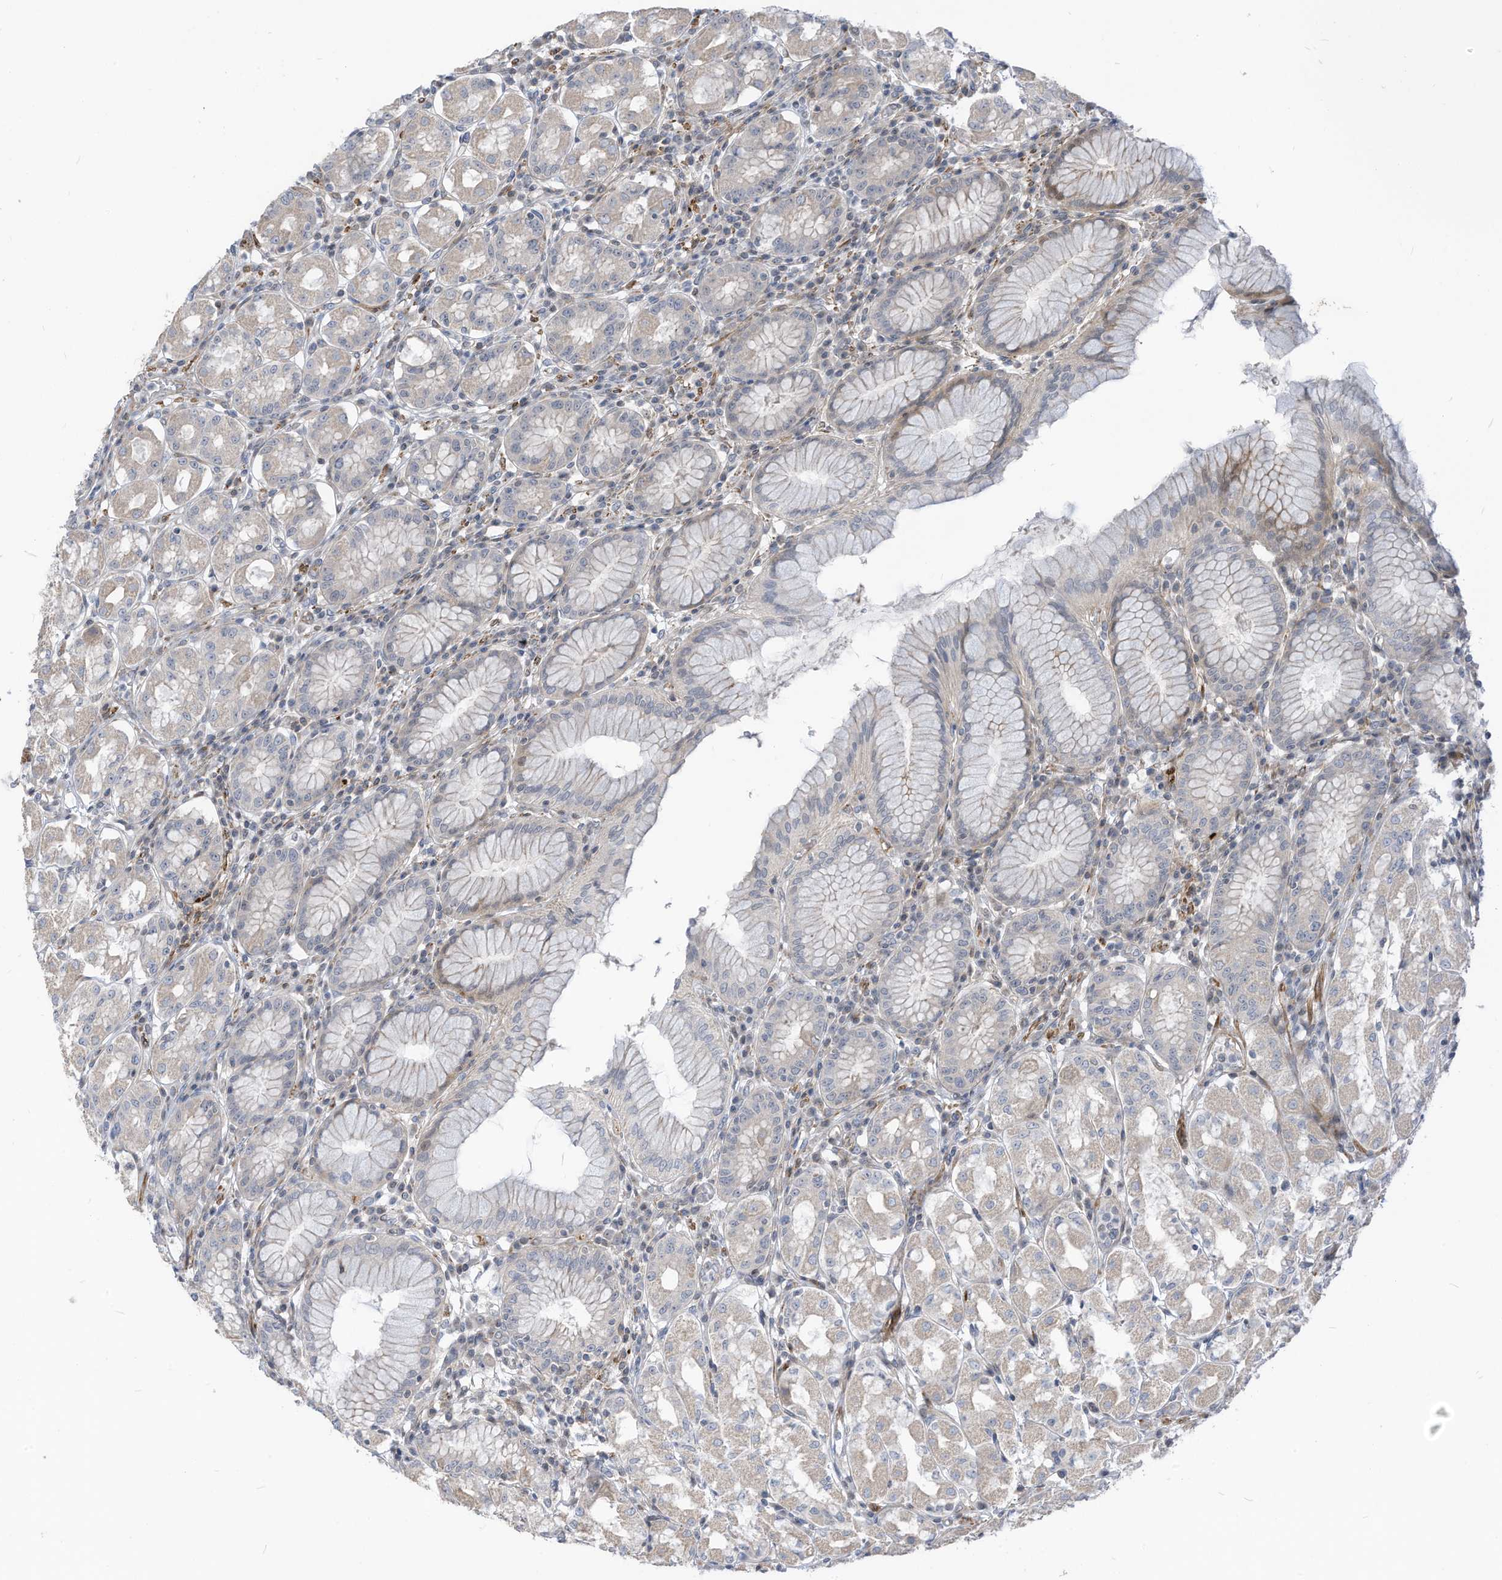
{"staining": {"intensity": "negative", "quantity": "none", "location": "none"}, "tissue": "stomach", "cell_type": "Glandular cells", "image_type": "normal", "snomed": [{"axis": "morphology", "description": "Normal tissue, NOS"}, {"axis": "topography", "description": "Stomach"}, {"axis": "topography", "description": "Stomach, lower"}], "caption": "The immunohistochemistry (IHC) micrograph has no significant staining in glandular cells of stomach.", "gene": "GPATCH3", "patient": {"sex": "female", "age": 56}}